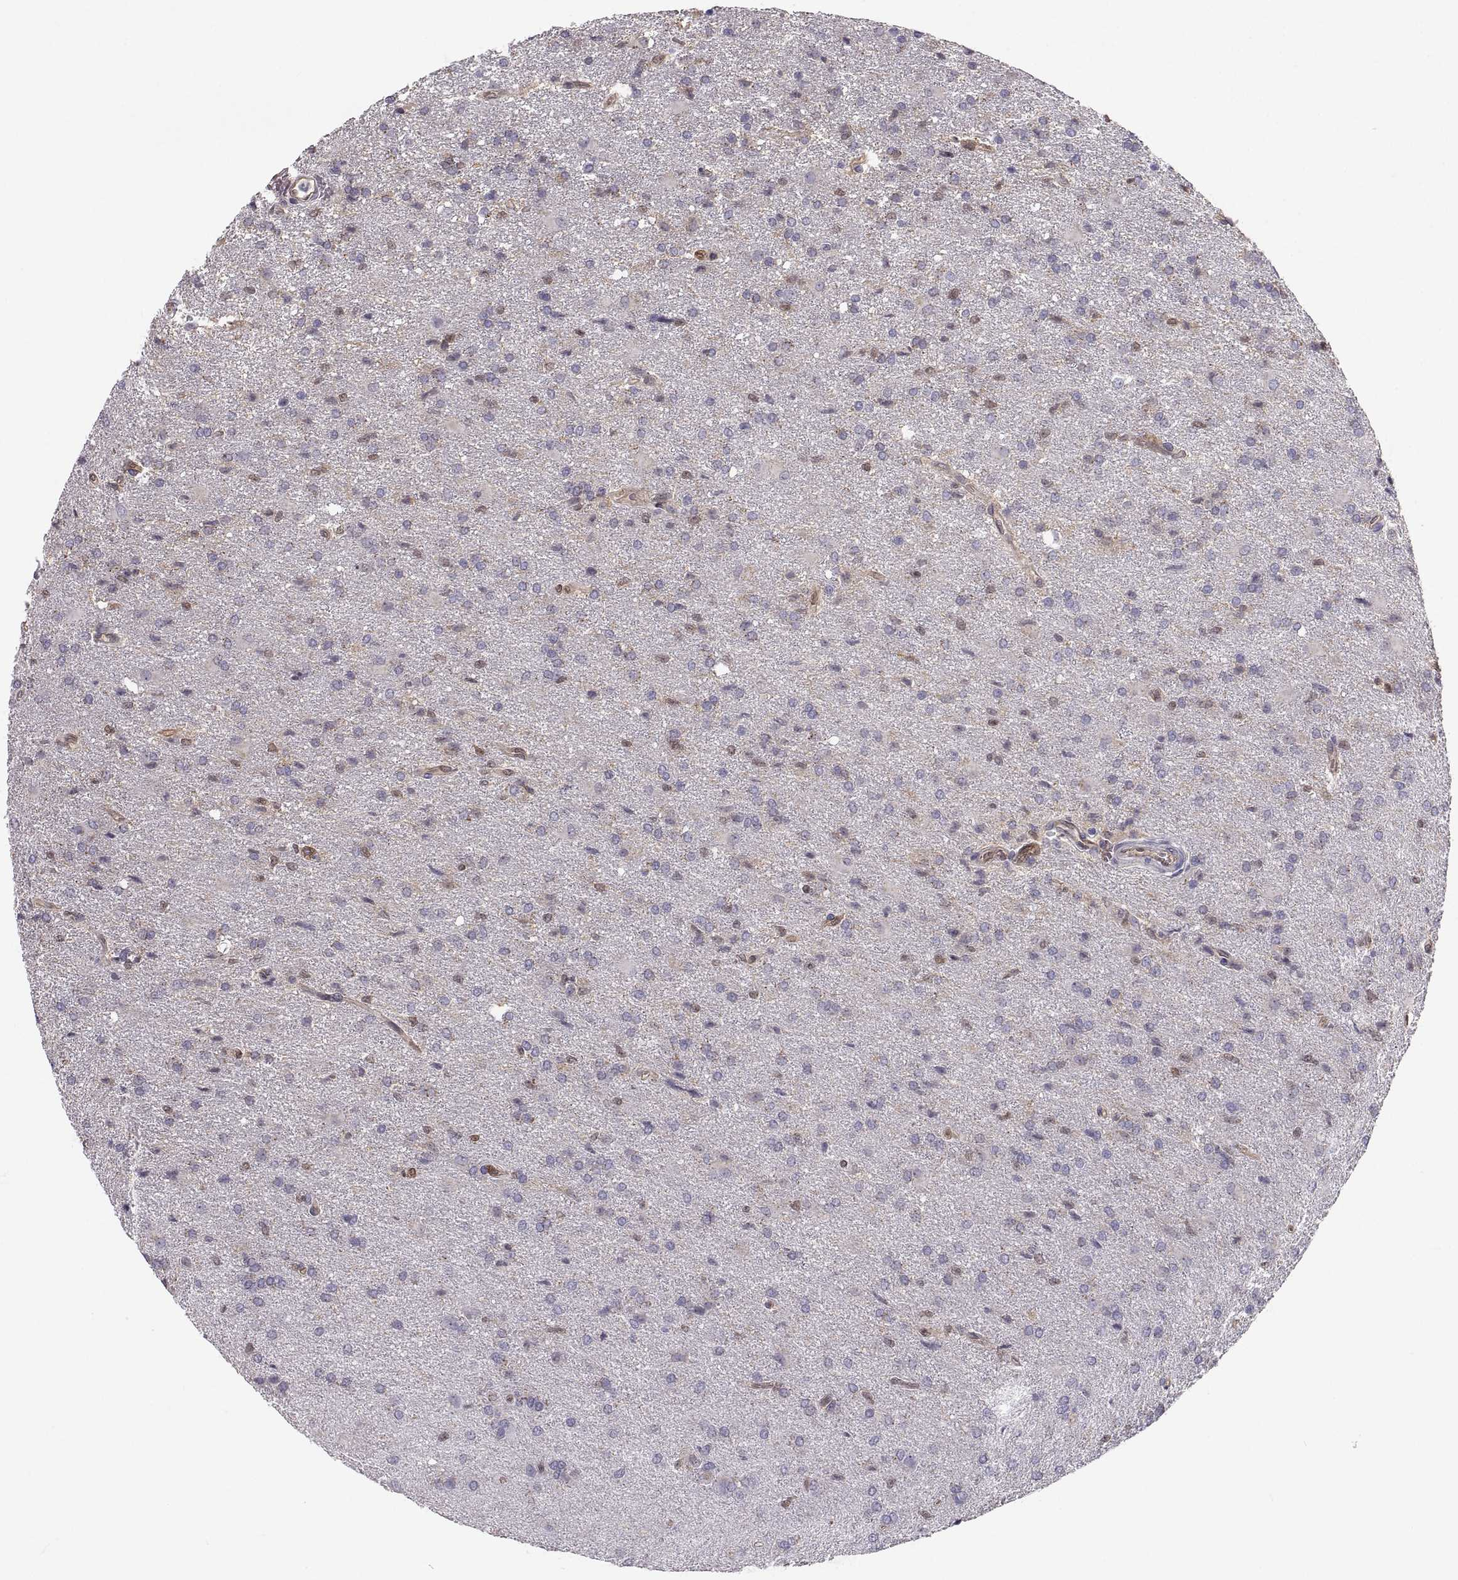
{"staining": {"intensity": "negative", "quantity": "none", "location": "none"}, "tissue": "glioma", "cell_type": "Tumor cells", "image_type": "cancer", "snomed": [{"axis": "morphology", "description": "Glioma, malignant, High grade"}, {"axis": "topography", "description": "Brain"}], "caption": "DAB immunohistochemical staining of glioma shows no significant expression in tumor cells. (Immunohistochemistry (ihc), brightfield microscopy, high magnification).", "gene": "PGM5", "patient": {"sex": "male", "age": 68}}